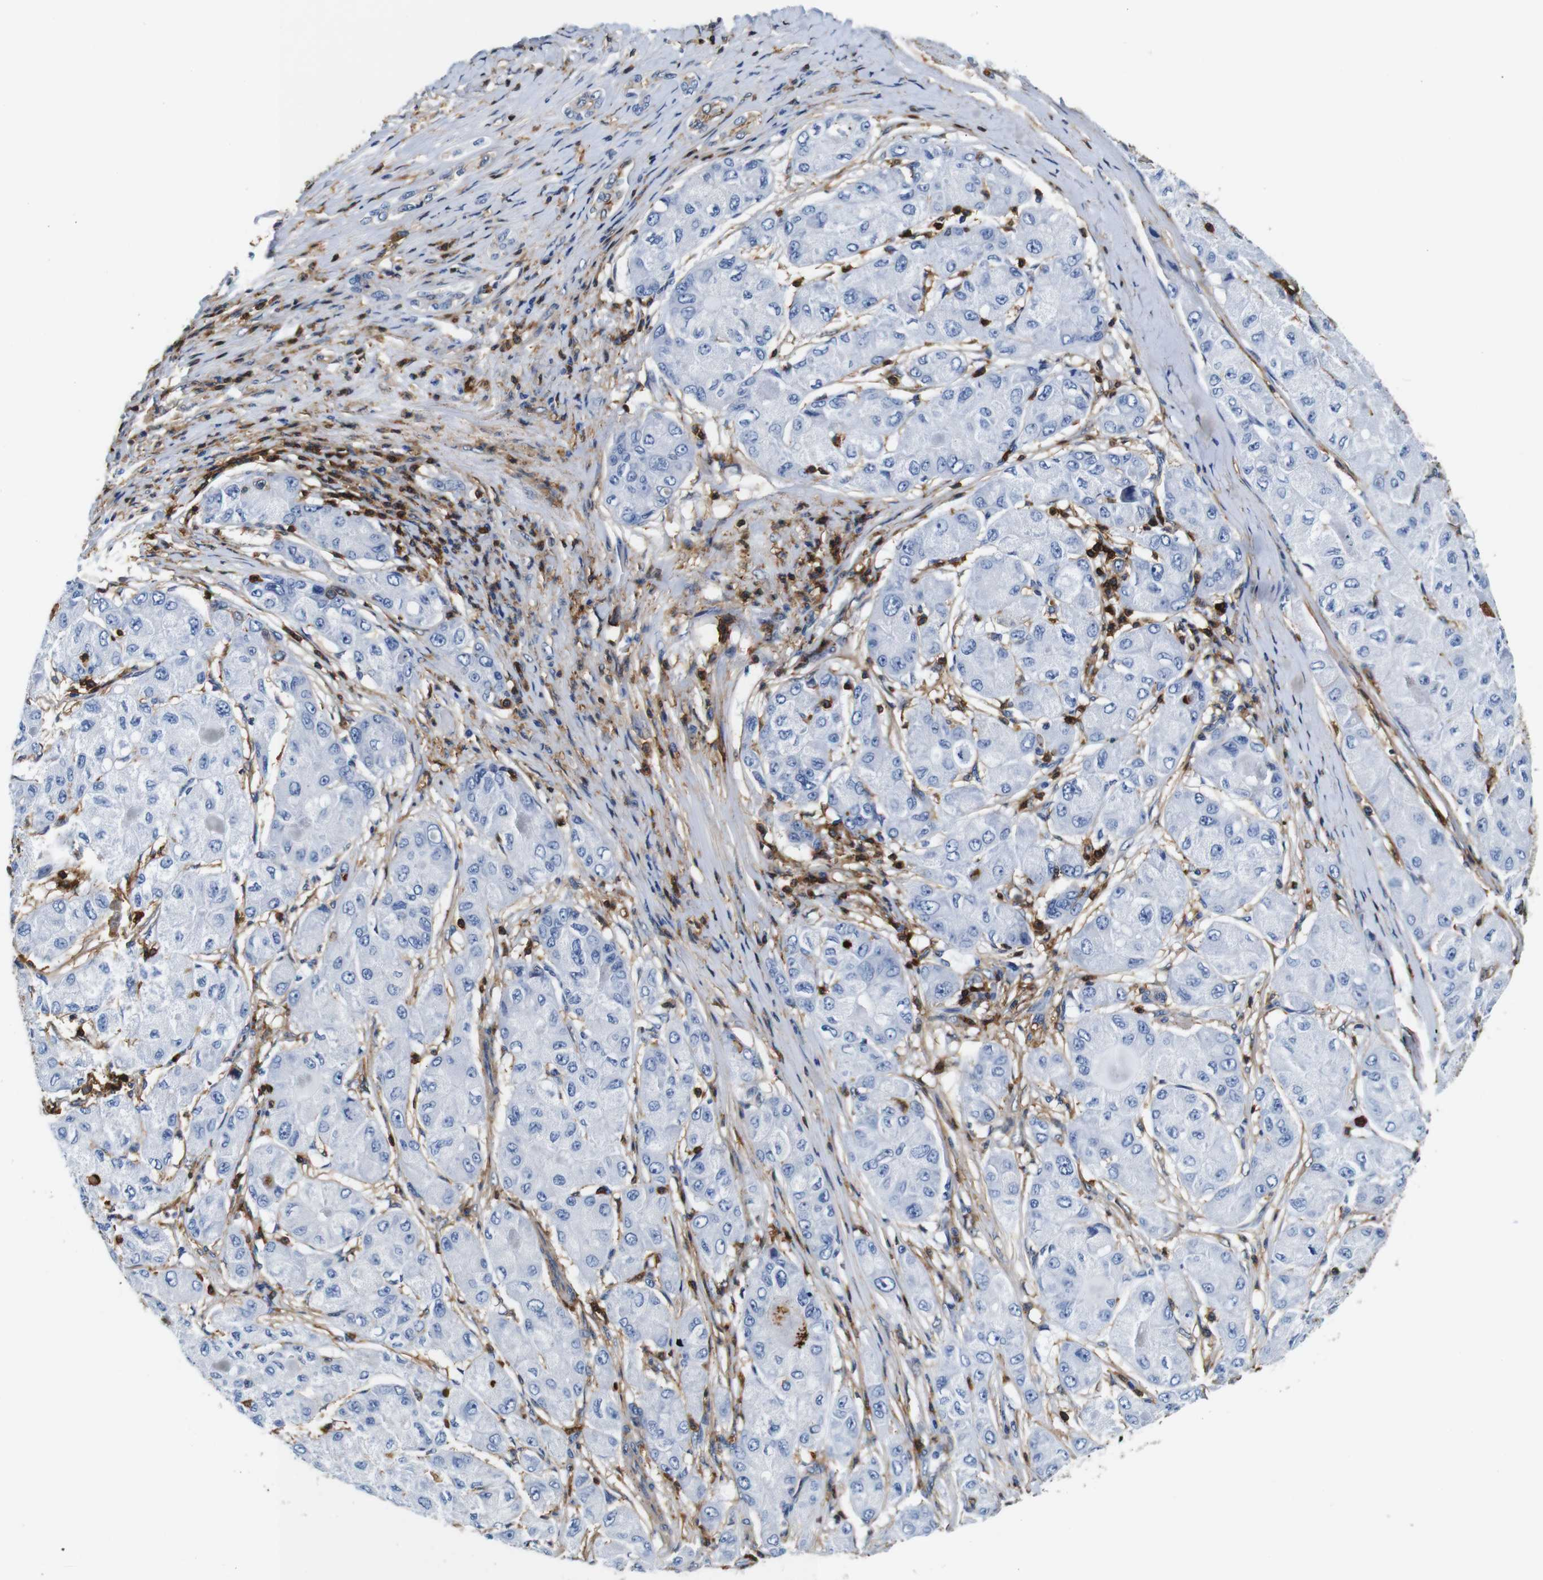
{"staining": {"intensity": "negative", "quantity": "none", "location": "none"}, "tissue": "liver cancer", "cell_type": "Tumor cells", "image_type": "cancer", "snomed": [{"axis": "morphology", "description": "Carcinoma, Hepatocellular, NOS"}, {"axis": "topography", "description": "Liver"}], "caption": "Immunohistochemistry (IHC) photomicrograph of human liver cancer (hepatocellular carcinoma) stained for a protein (brown), which exhibits no staining in tumor cells.", "gene": "ANXA1", "patient": {"sex": "male", "age": 80}}